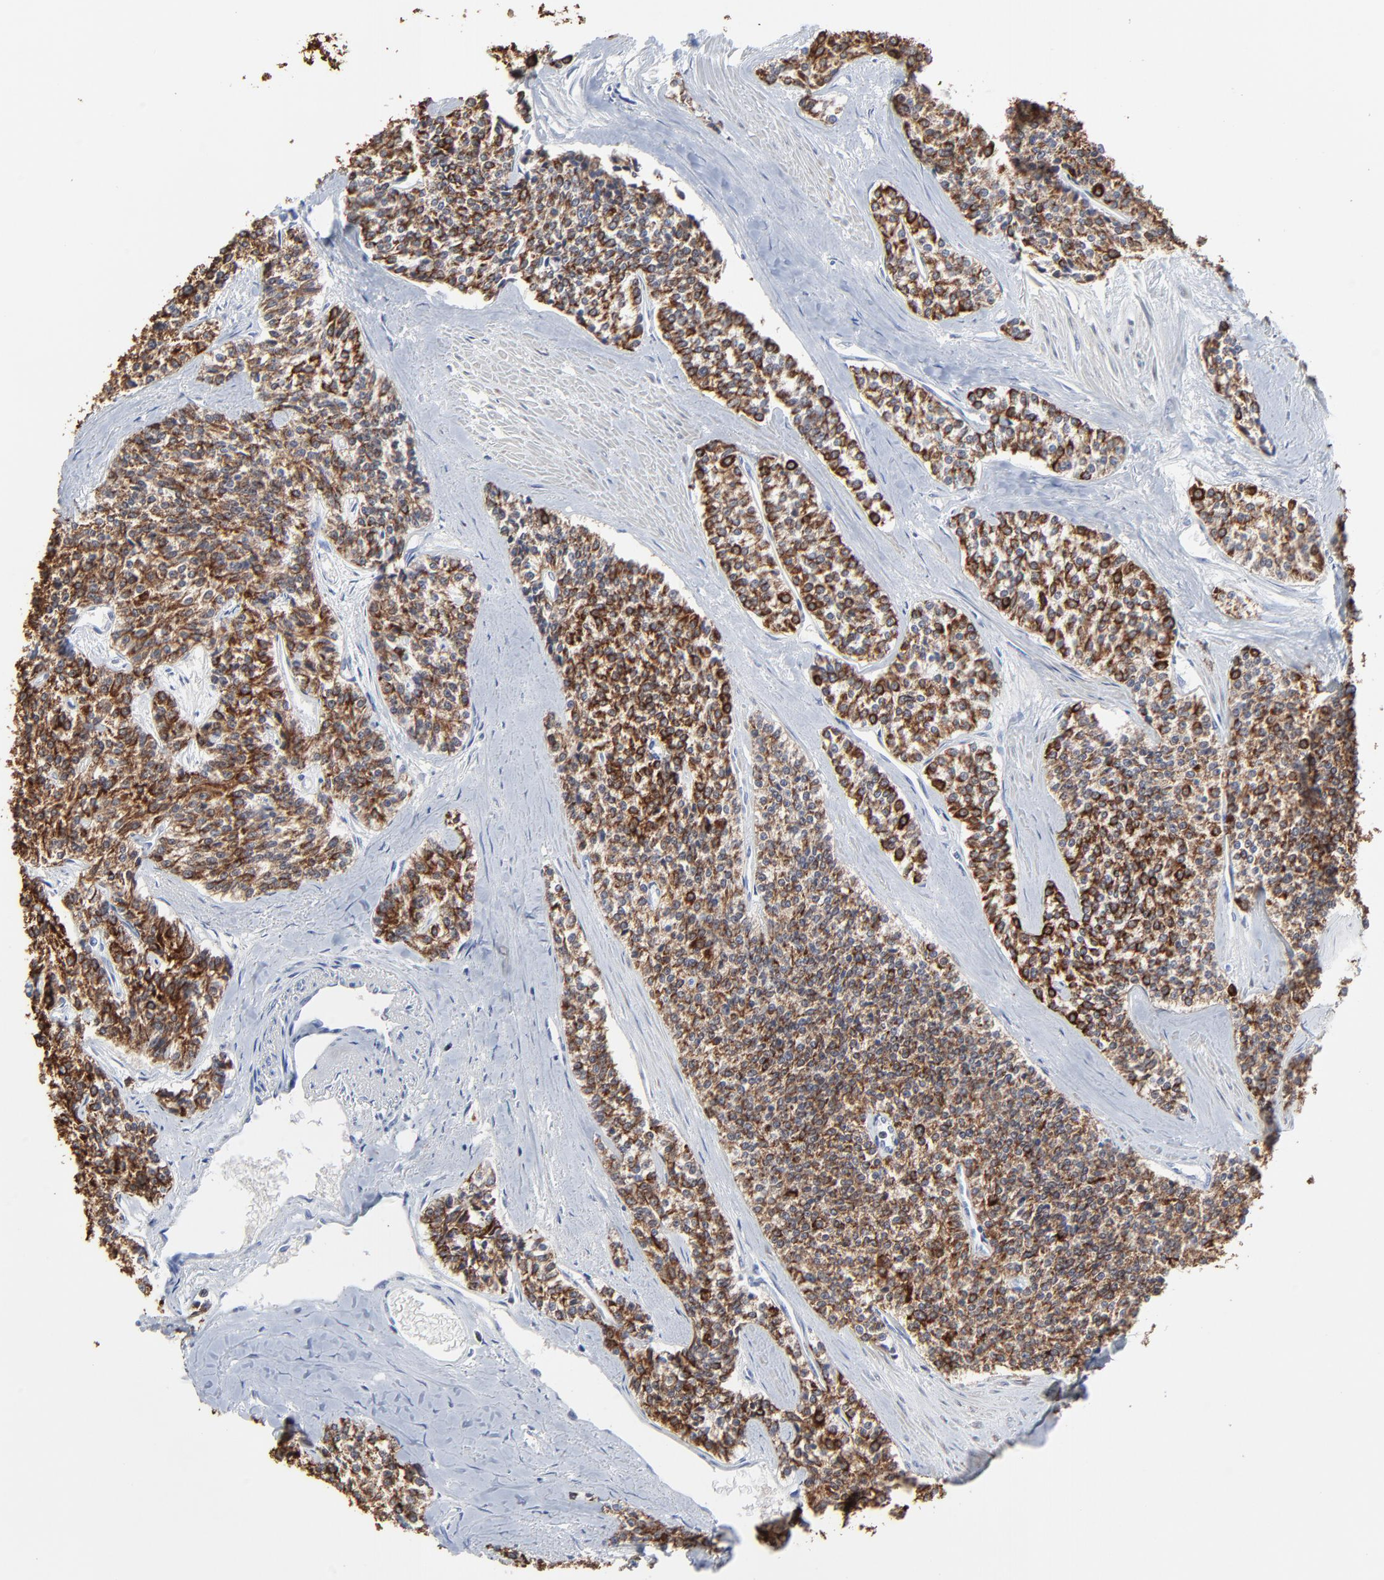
{"staining": {"intensity": "strong", "quantity": ">75%", "location": "cytoplasmic/membranous"}, "tissue": "carcinoid", "cell_type": "Tumor cells", "image_type": "cancer", "snomed": [{"axis": "morphology", "description": "Carcinoid, malignant, NOS"}, {"axis": "topography", "description": "Stomach"}], "caption": "This is an image of immunohistochemistry (IHC) staining of malignant carcinoid, which shows strong expression in the cytoplasmic/membranous of tumor cells.", "gene": "LNX1", "patient": {"sex": "female", "age": 76}}